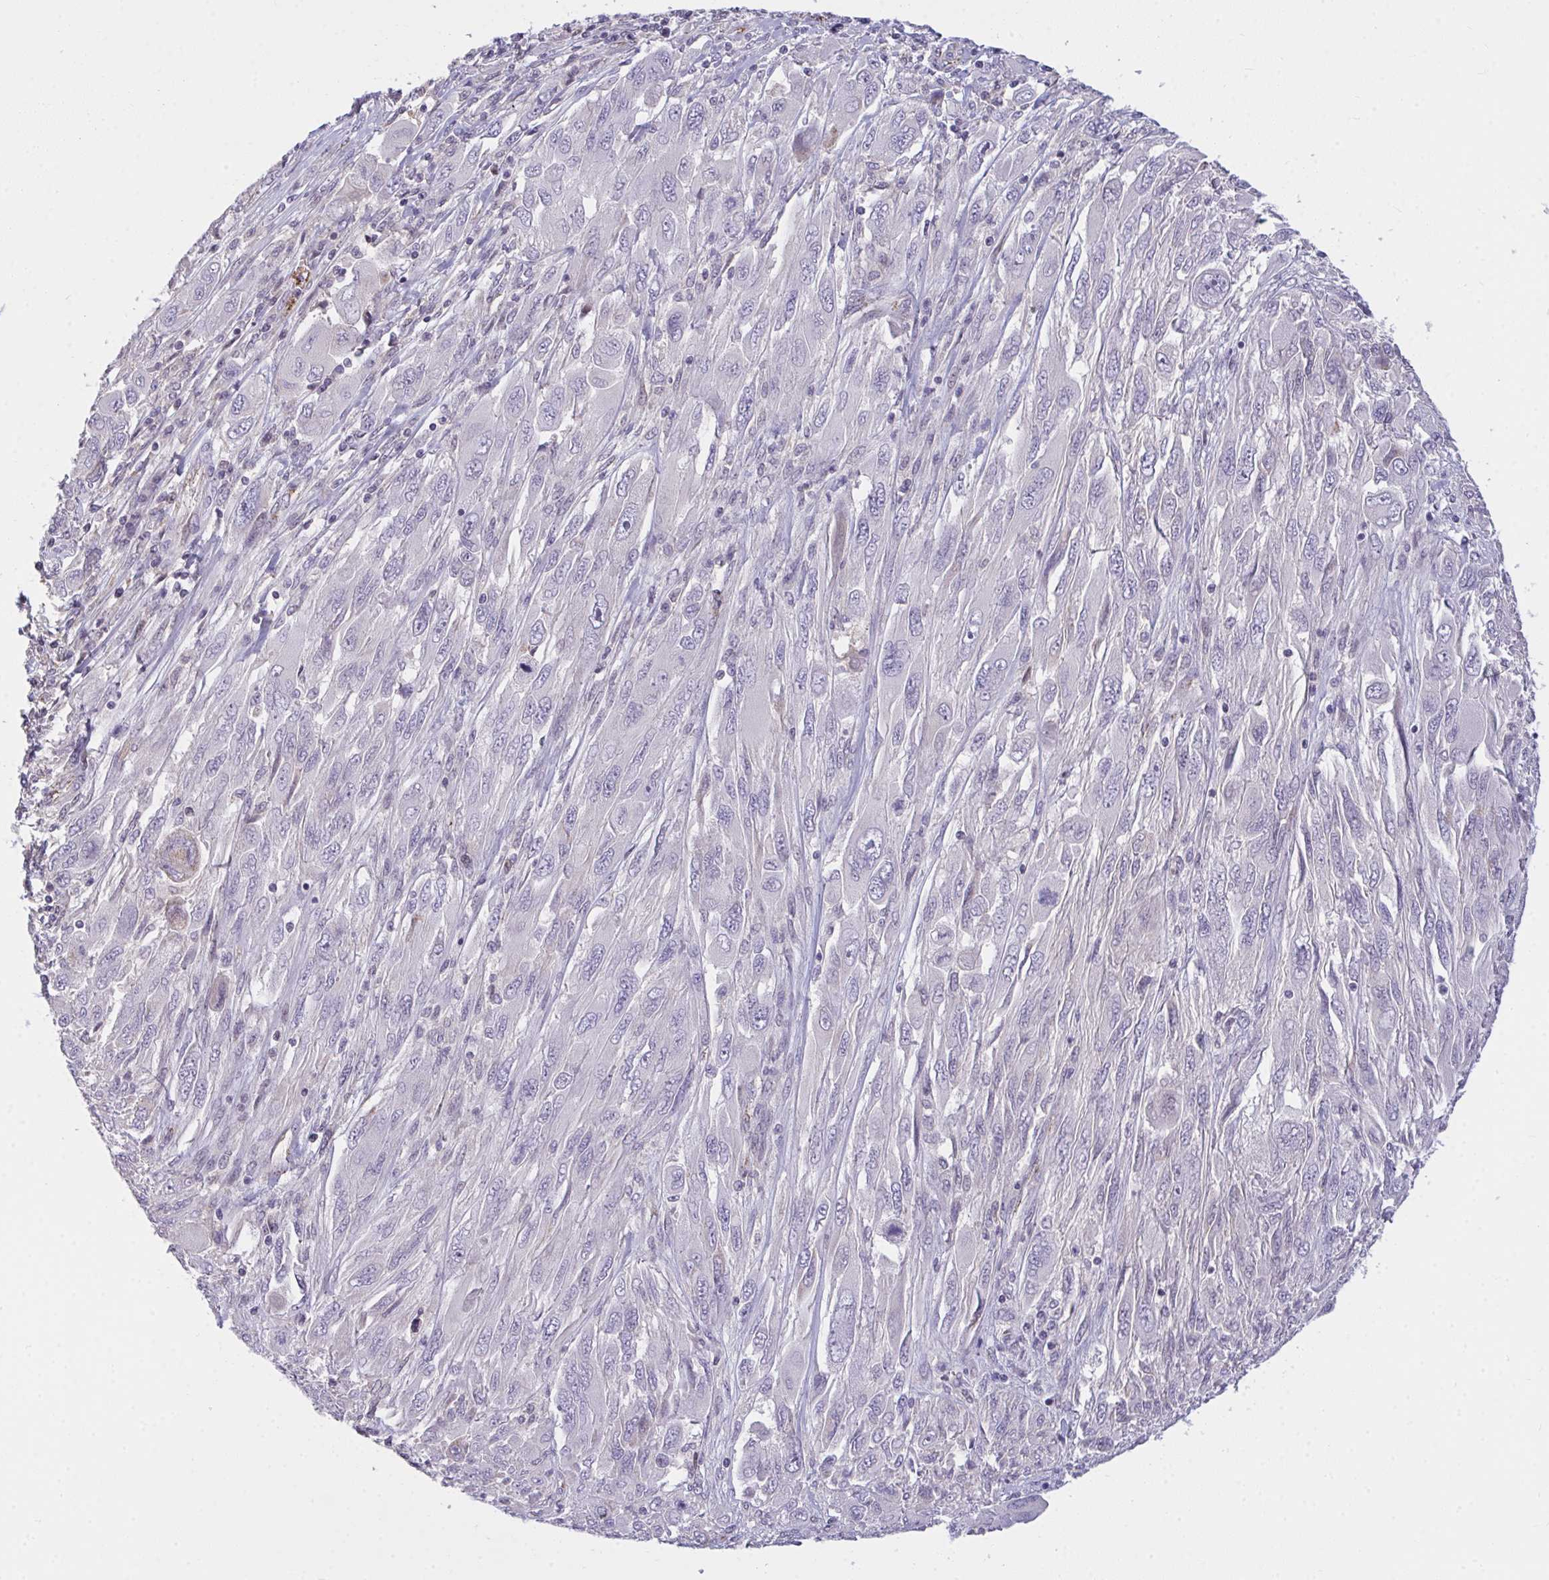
{"staining": {"intensity": "negative", "quantity": "none", "location": "none"}, "tissue": "melanoma", "cell_type": "Tumor cells", "image_type": "cancer", "snomed": [{"axis": "morphology", "description": "Malignant melanoma, NOS"}, {"axis": "topography", "description": "Skin"}], "caption": "Protein analysis of malignant melanoma demonstrates no significant expression in tumor cells.", "gene": "SEMA6B", "patient": {"sex": "female", "age": 91}}